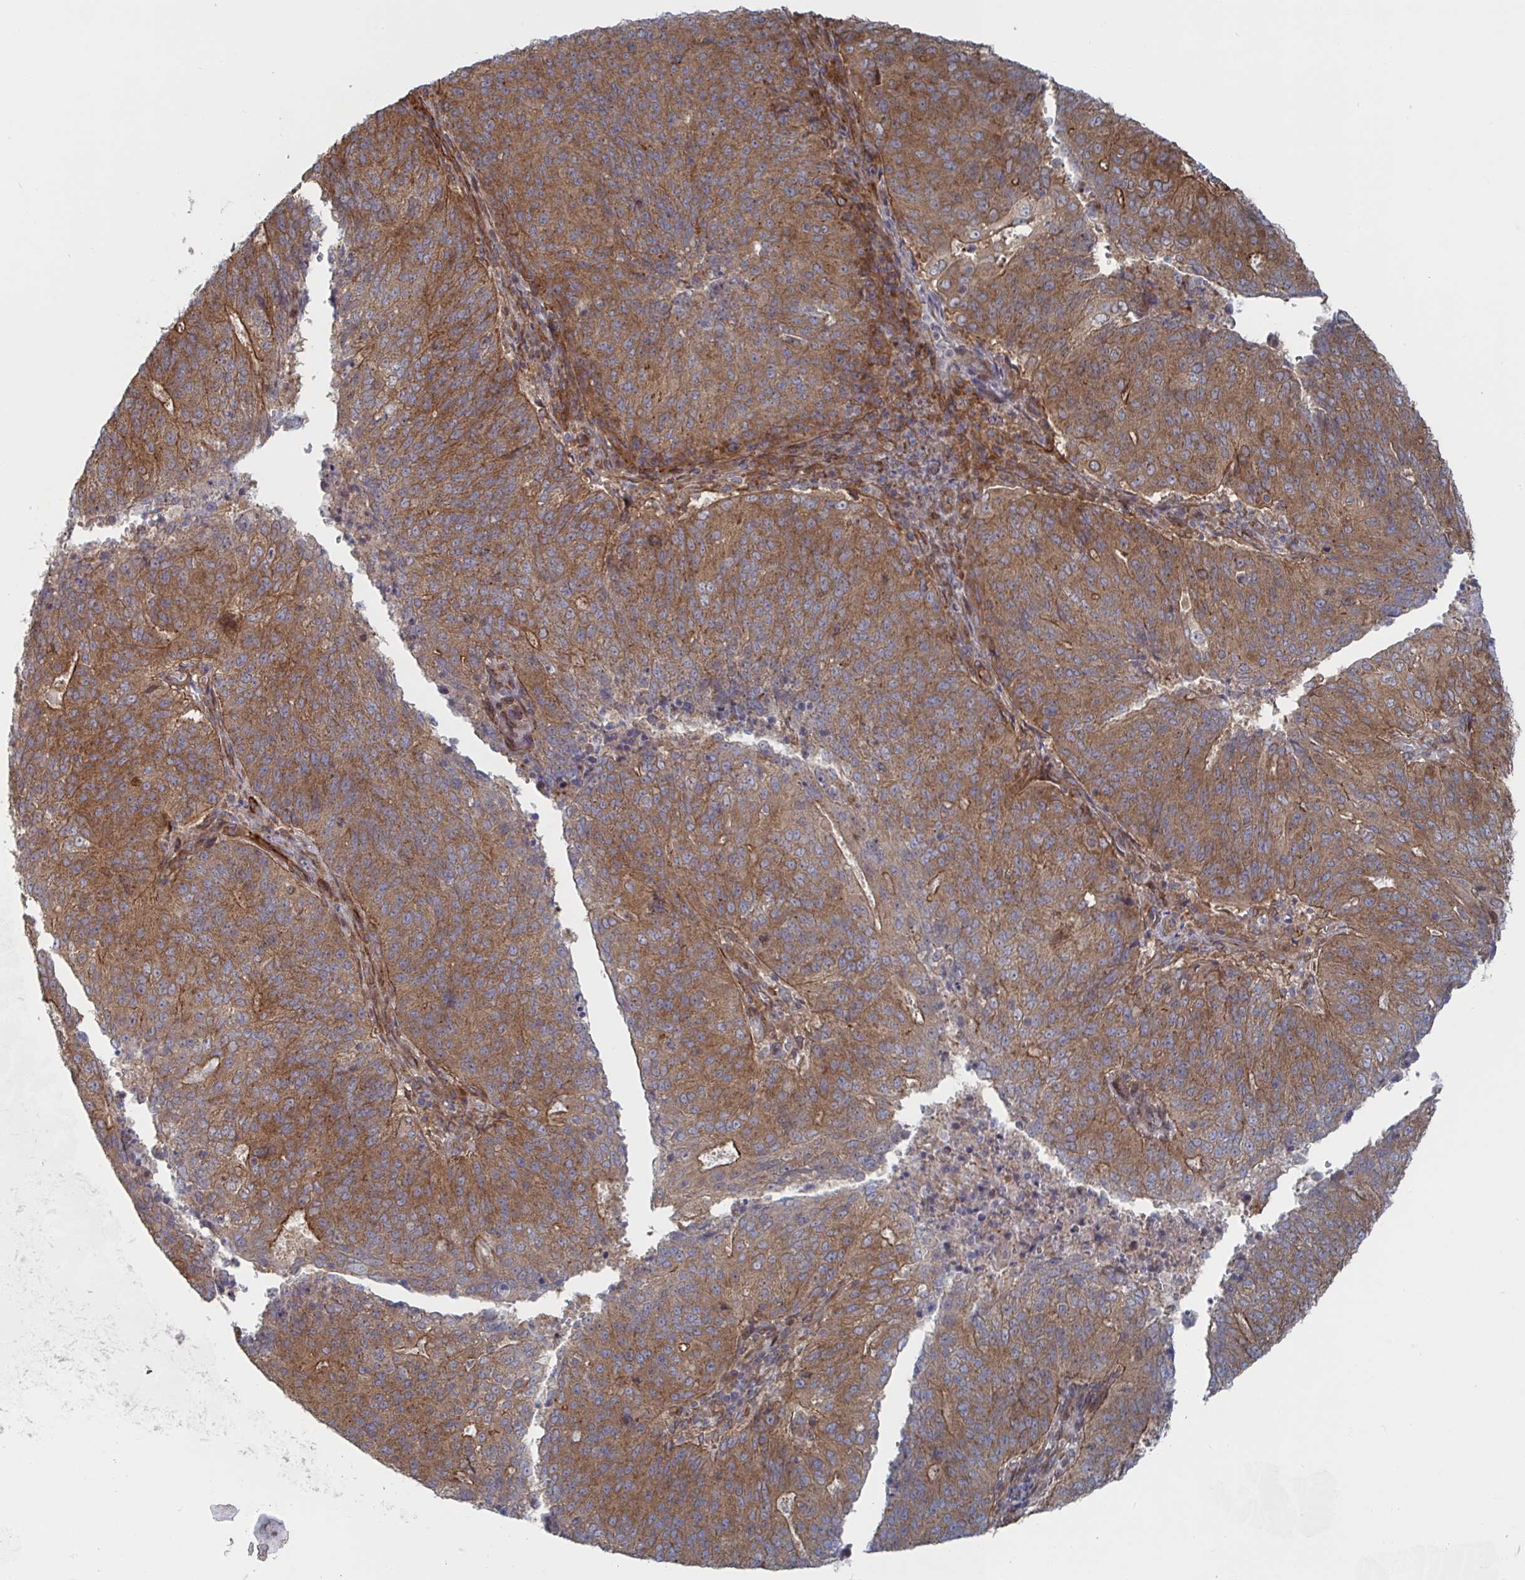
{"staining": {"intensity": "moderate", "quantity": ">75%", "location": "cytoplasmic/membranous"}, "tissue": "endometrial cancer", "cell_type": "Tumor cells", "image_type": "cancer", "snomed": [{"axis": "morphology", "description": "Adenocarcinoma, NOS"}, {"axis": "topography", "description": "Endometrium"}], "caption": "A brown stain labels moderate cytoplasmic/membranous expression of a protein in endometrial cancer tumor cells.", "gene": "DVL3", "patient": {"sex": "female", "age": 82}}